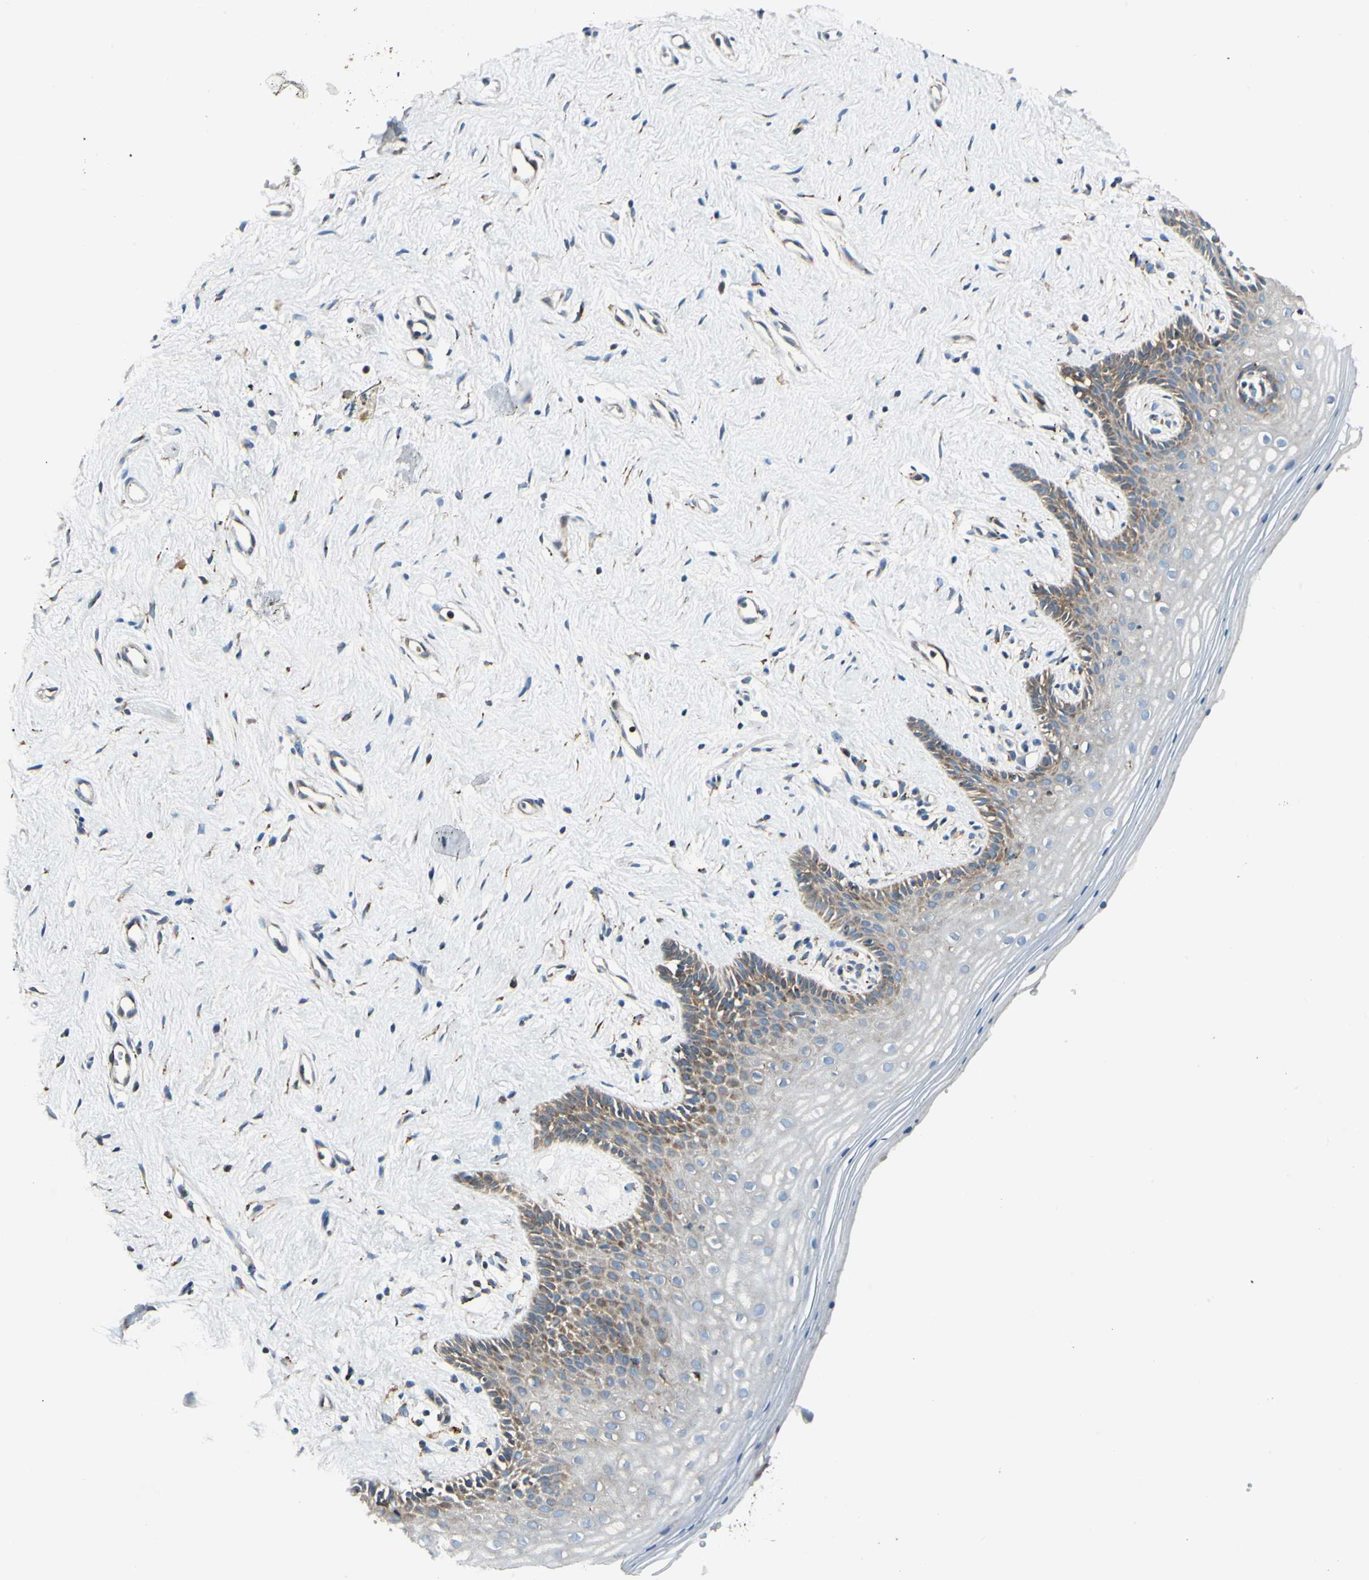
{"staining": {"intensity": "weak", "quantity": "25%-75%", "location": "cytoplasmic/membranous"}, "tissue": "vagina", "cell_type": "Squamous epithelial cells", "image_type": "normal", "snomed": [{"axis": "morphology", "description": "Normal tissue, NOS"}, {"axis": "topography", "description": "Vagina"}], "caption": "Unremarkable vagina was stained to show a protein in brown. There is low levels of weak cytoplasmic/membranous positivity in approximately 25%-75% of squamous epithelial cells.", "gene": "MRPL9", "patient": {"sex": "female", "age": 44}}